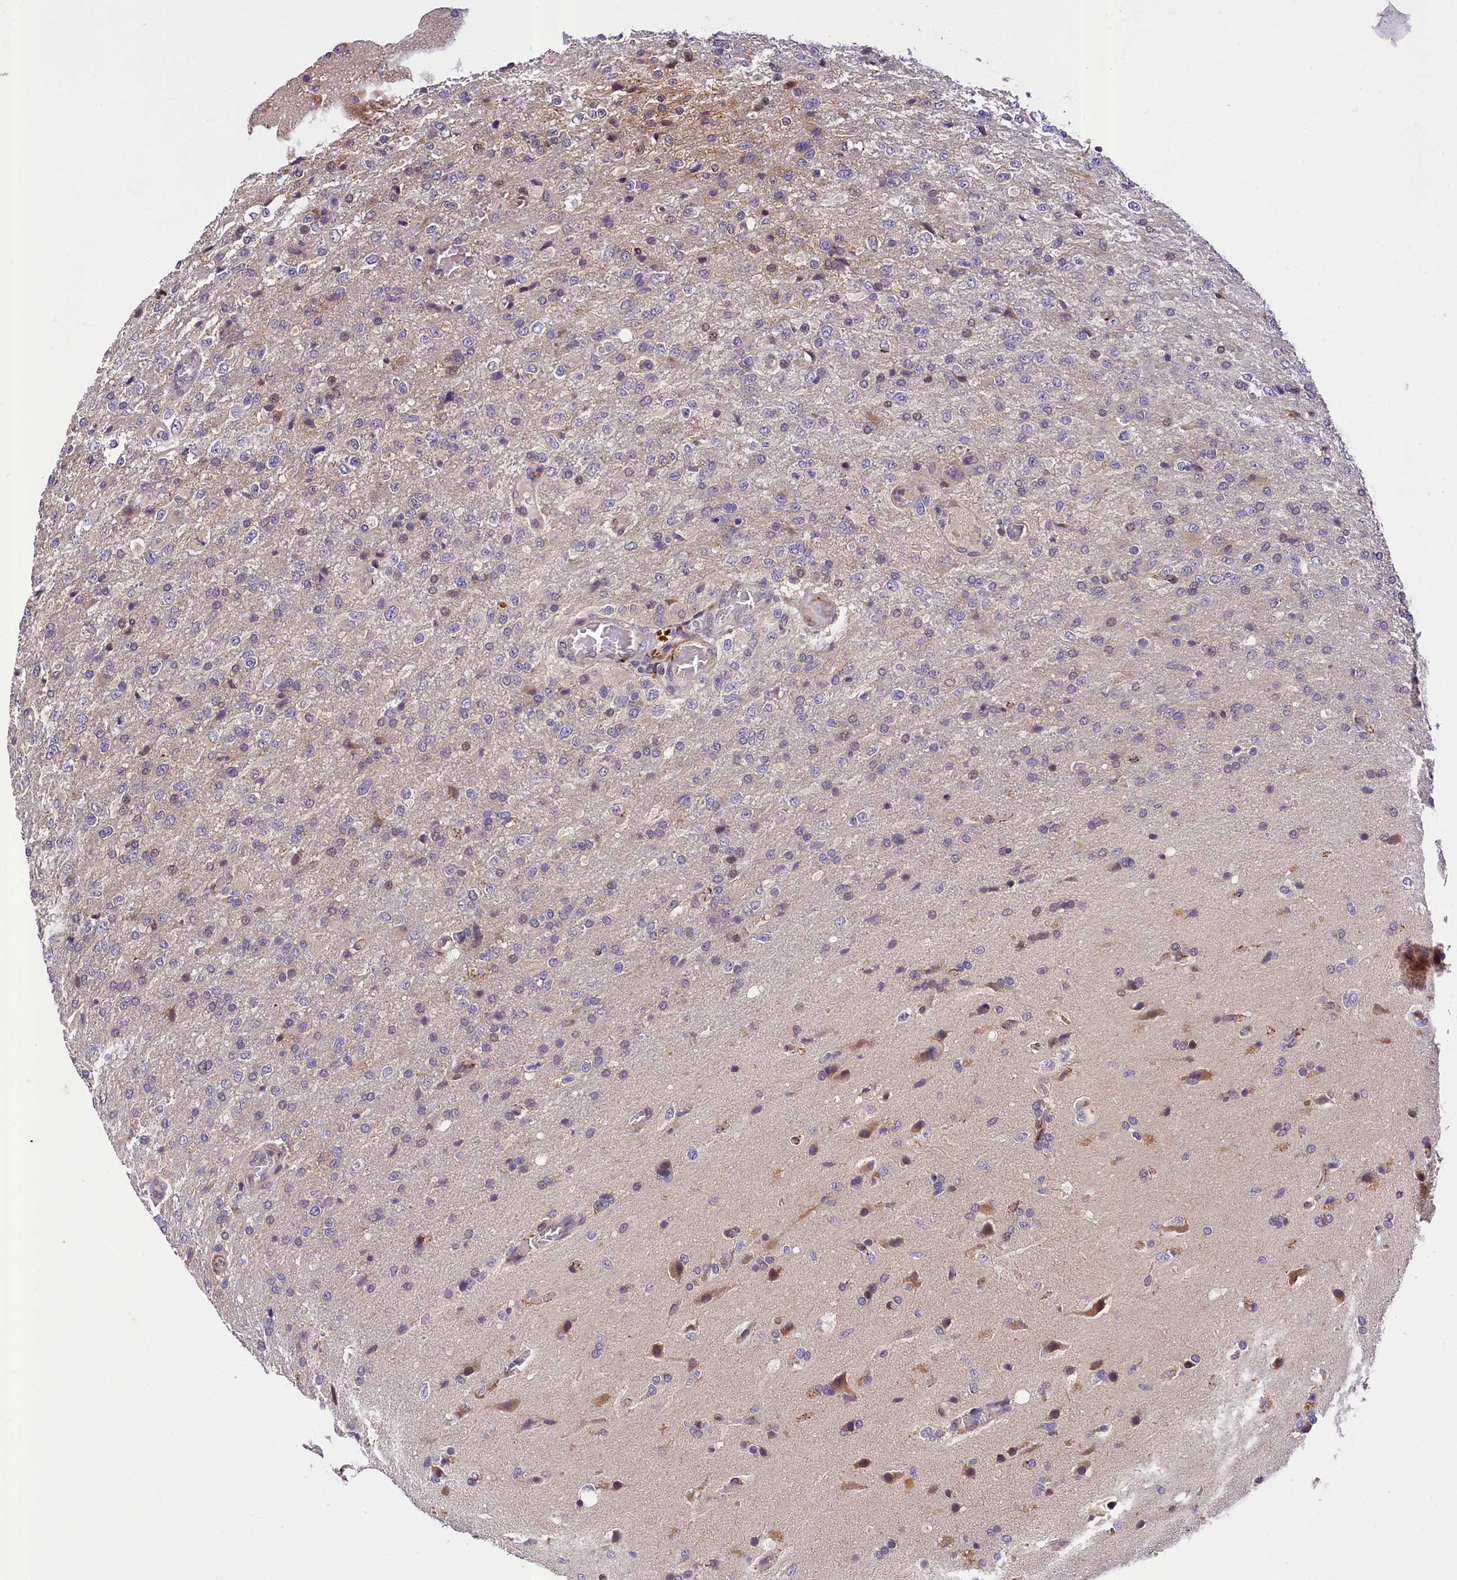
{"staining": {"intensity": "negative", "quantity": "none", "location": "none"}, "tissue": "glioma", "cell_type": "Tumor cells", "image_type": "cancer", "snomed": [{"axis": "morphology", "description": "Glioma, malignant, High grade"}, {"axis": "topography", "description": "Brain"}], "caption": "Malignant glioma (high-grade) was stained to show a protein in brown. There is no significant positivity in tumor cells. (Brightfield microscopy of DAB immunohistochemistry (IHC) at high magnification).", "gene": "SUPV3L1", "patient": {"sex": "female", "age": 74}}